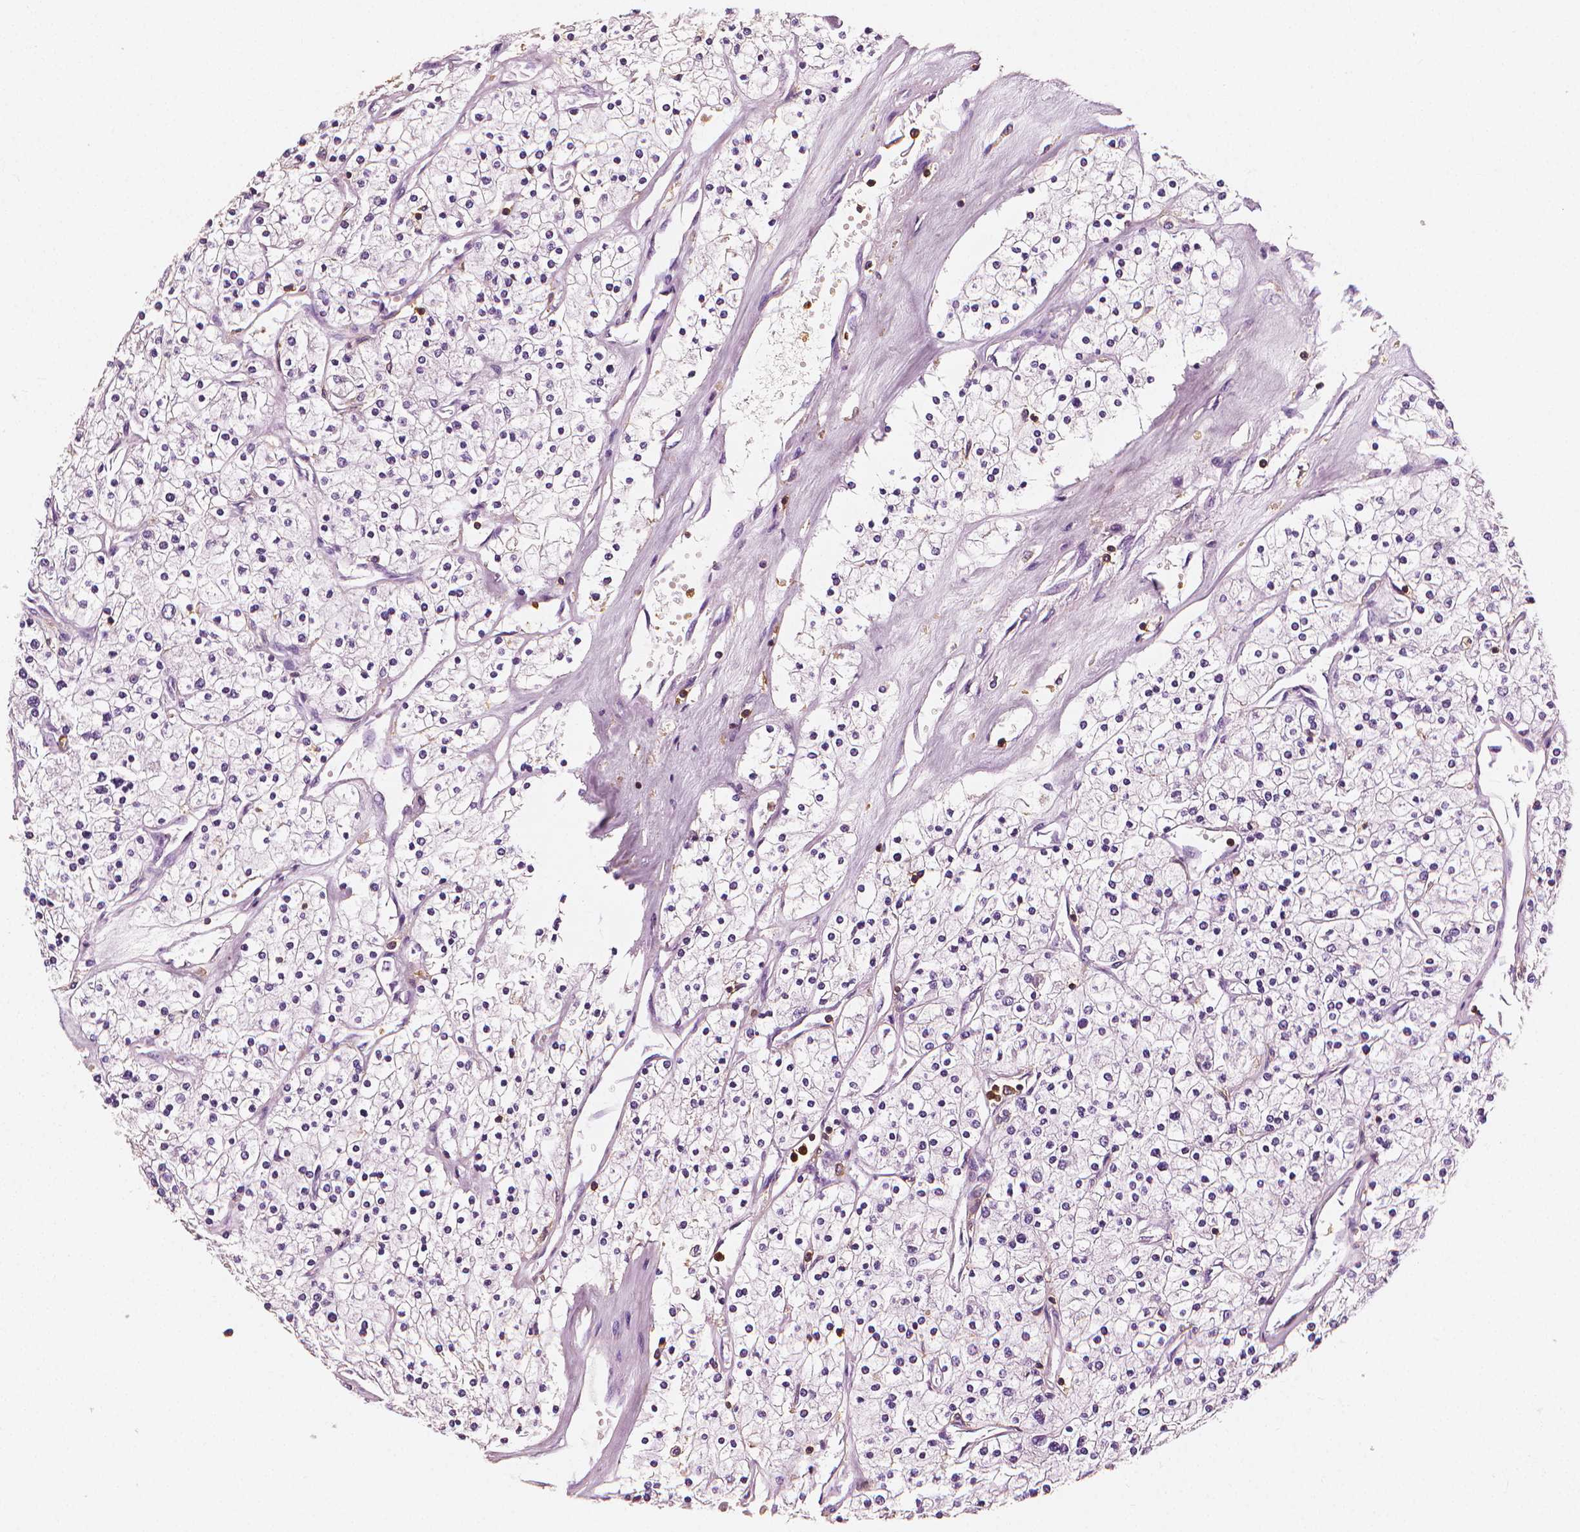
{"staining": {"intensity": "negative", "quantity": "none", "location": "none"}, "tissue": "renal cancer", "cell_type": "Tumor cells", "image_type": "cancer", "snomed": [{"axis": "morphology", "description": "Adenocarcinoma, NOS"}, {"axis": "topography", "description": "Kidney"}], "caption": "This is a image of IHC staining of adenocarcinoma (renal), which shows no expression in tumor cells. Brightfield microscopy of IHC stained with DAB (brown) and hematoxylin (blue), captured at high magnification.", "gene": "PTPRC", "patient": {"sex": "male", "age": 80}}